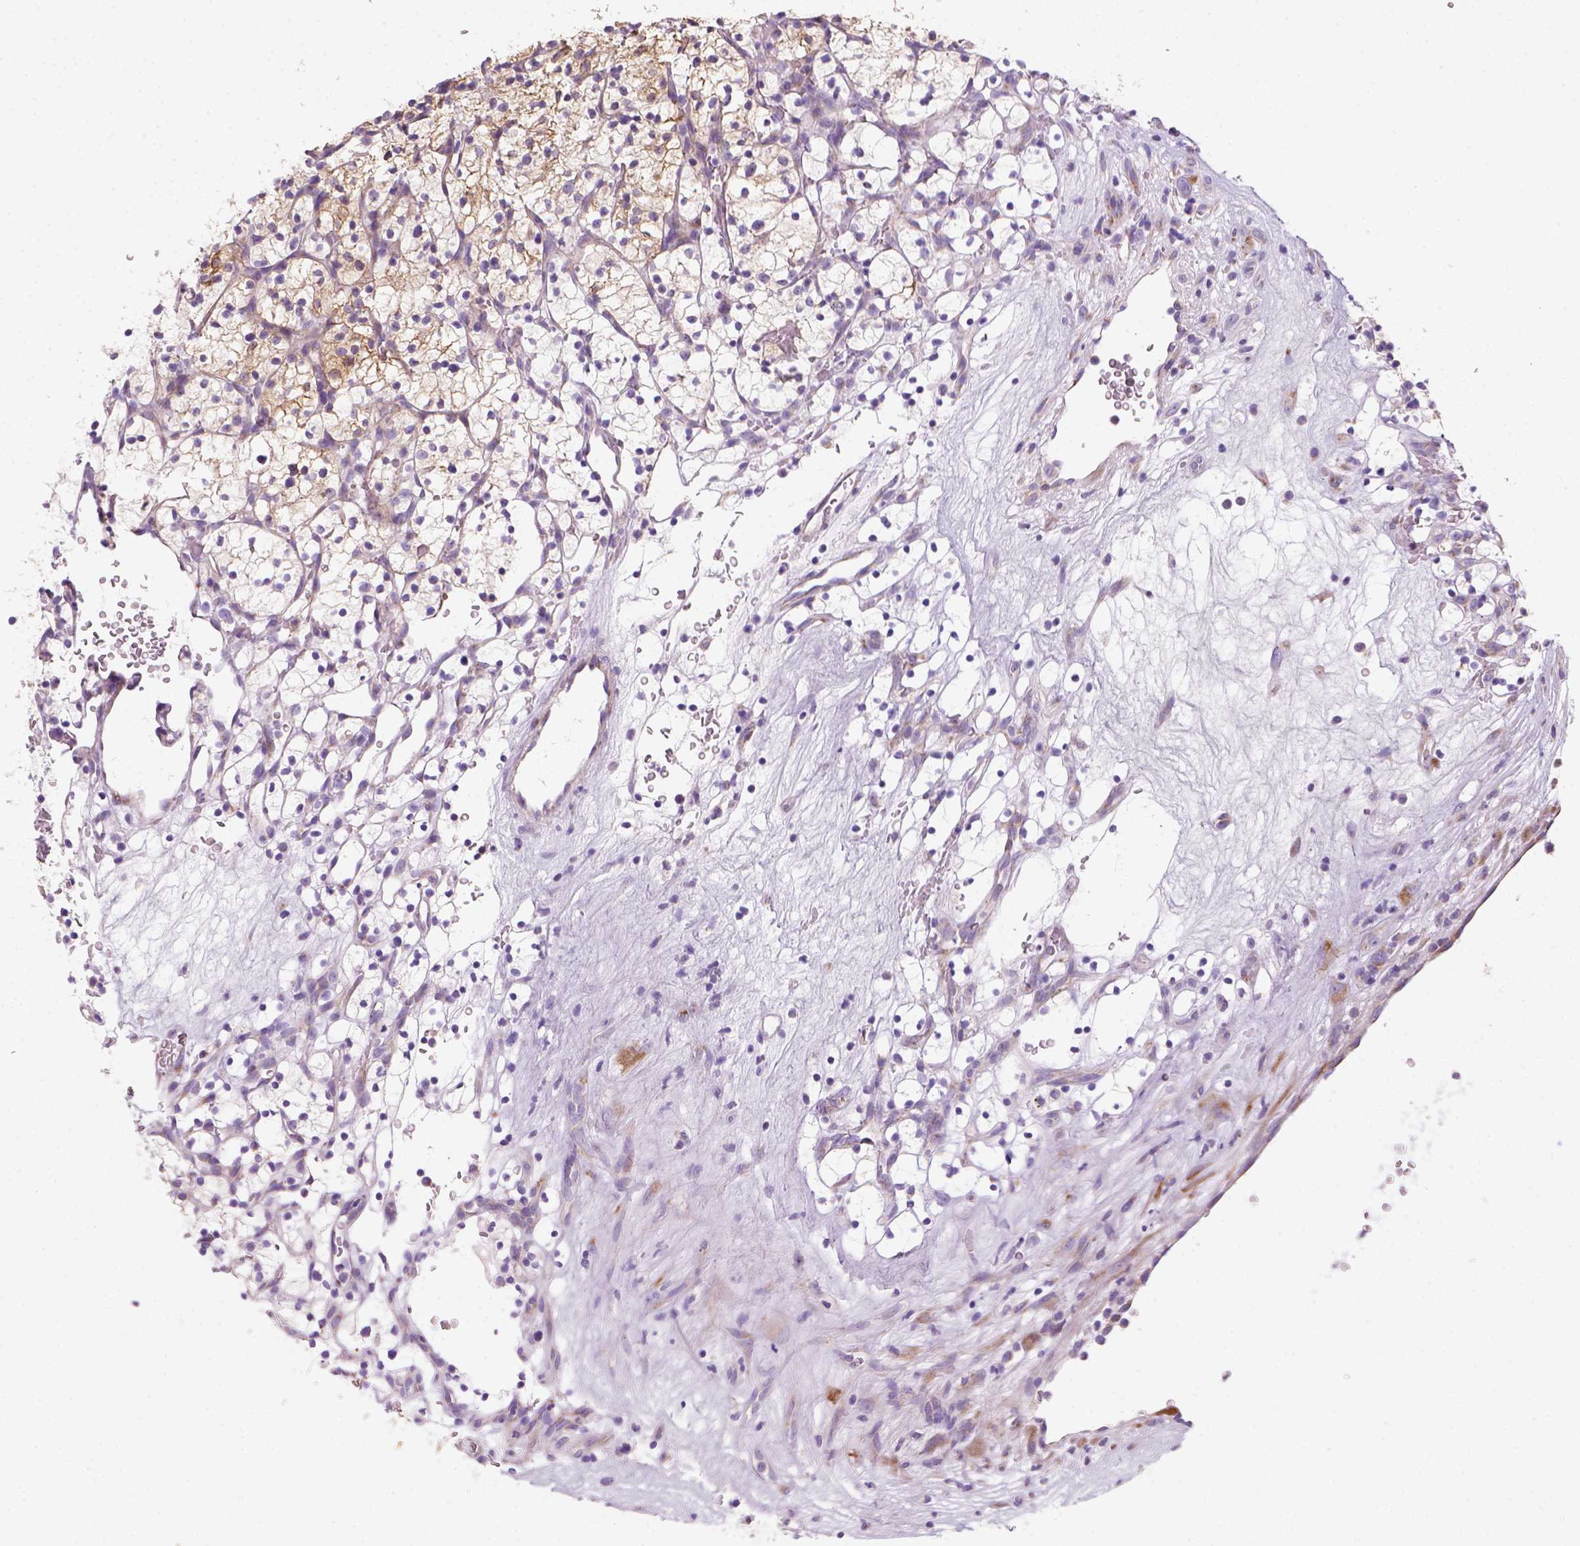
{"staining": {"intensity": "moderate", "quantity": "<25%", "location": "cytoplasmic/membranous"}, "tissue": "renal cancer", "cell_type": "Tumor cells", "image_type": "cancer", "snomed": [{"axis": "morphology", "description": "Adenocarcinoma, NOS"}, {"axis": "topography", "description": "Kidney"}], "caption": "Moderate cytoplasmic/membranous protein expression is seen in approximately <25% of tumor cells in renal cancer (adenocarcinoma). Immunohistochemistry (ihc) stains the protein of interest in brown and the nuclei are stained blue.", "gene": "CES2", "patient": {"sex": "female", "age": 64}}